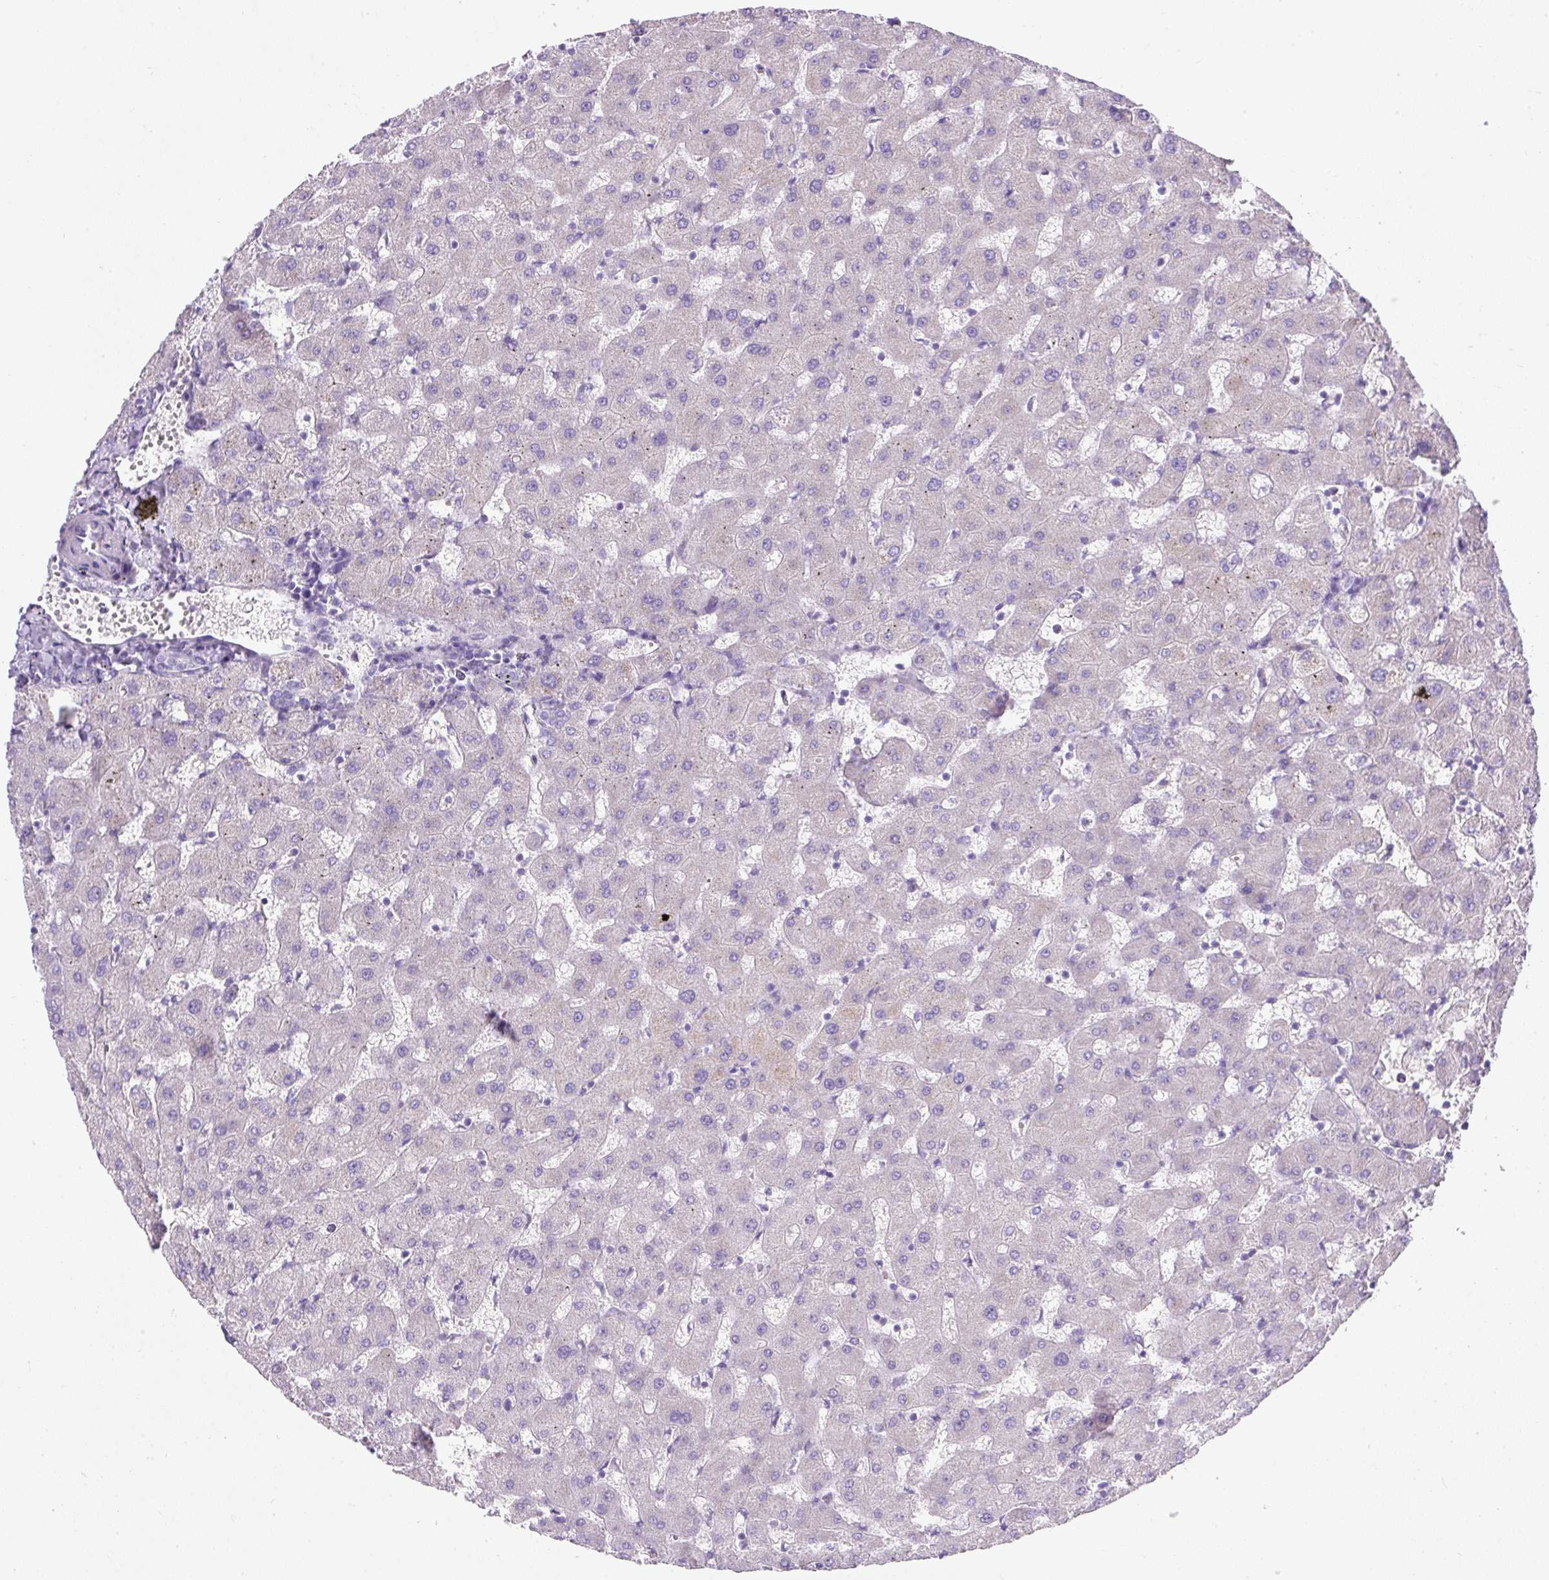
{"staining": {"intensity": "negative", "quantity": "none", "location": "none"}, "tissue": "liver", "cell_type": "Cholangiocytes", "image_type": "normal", "snomed": [{"axis": "morphology", "description": "Normal tissue, NOS"}, {"axis": "topography", "description": "Liver"}], "caption": "DAB immunohistochemical staining of benign human liver reveals no significant expression in cholangiocytes. (Stains: DAB immunohistochemistry (IHC) with hematoxylin counter stain, Microscopy: brightfield microscopy at high magnification).", "gene": "SUSD5", "patient": {"sex": "female", "age": 63}}